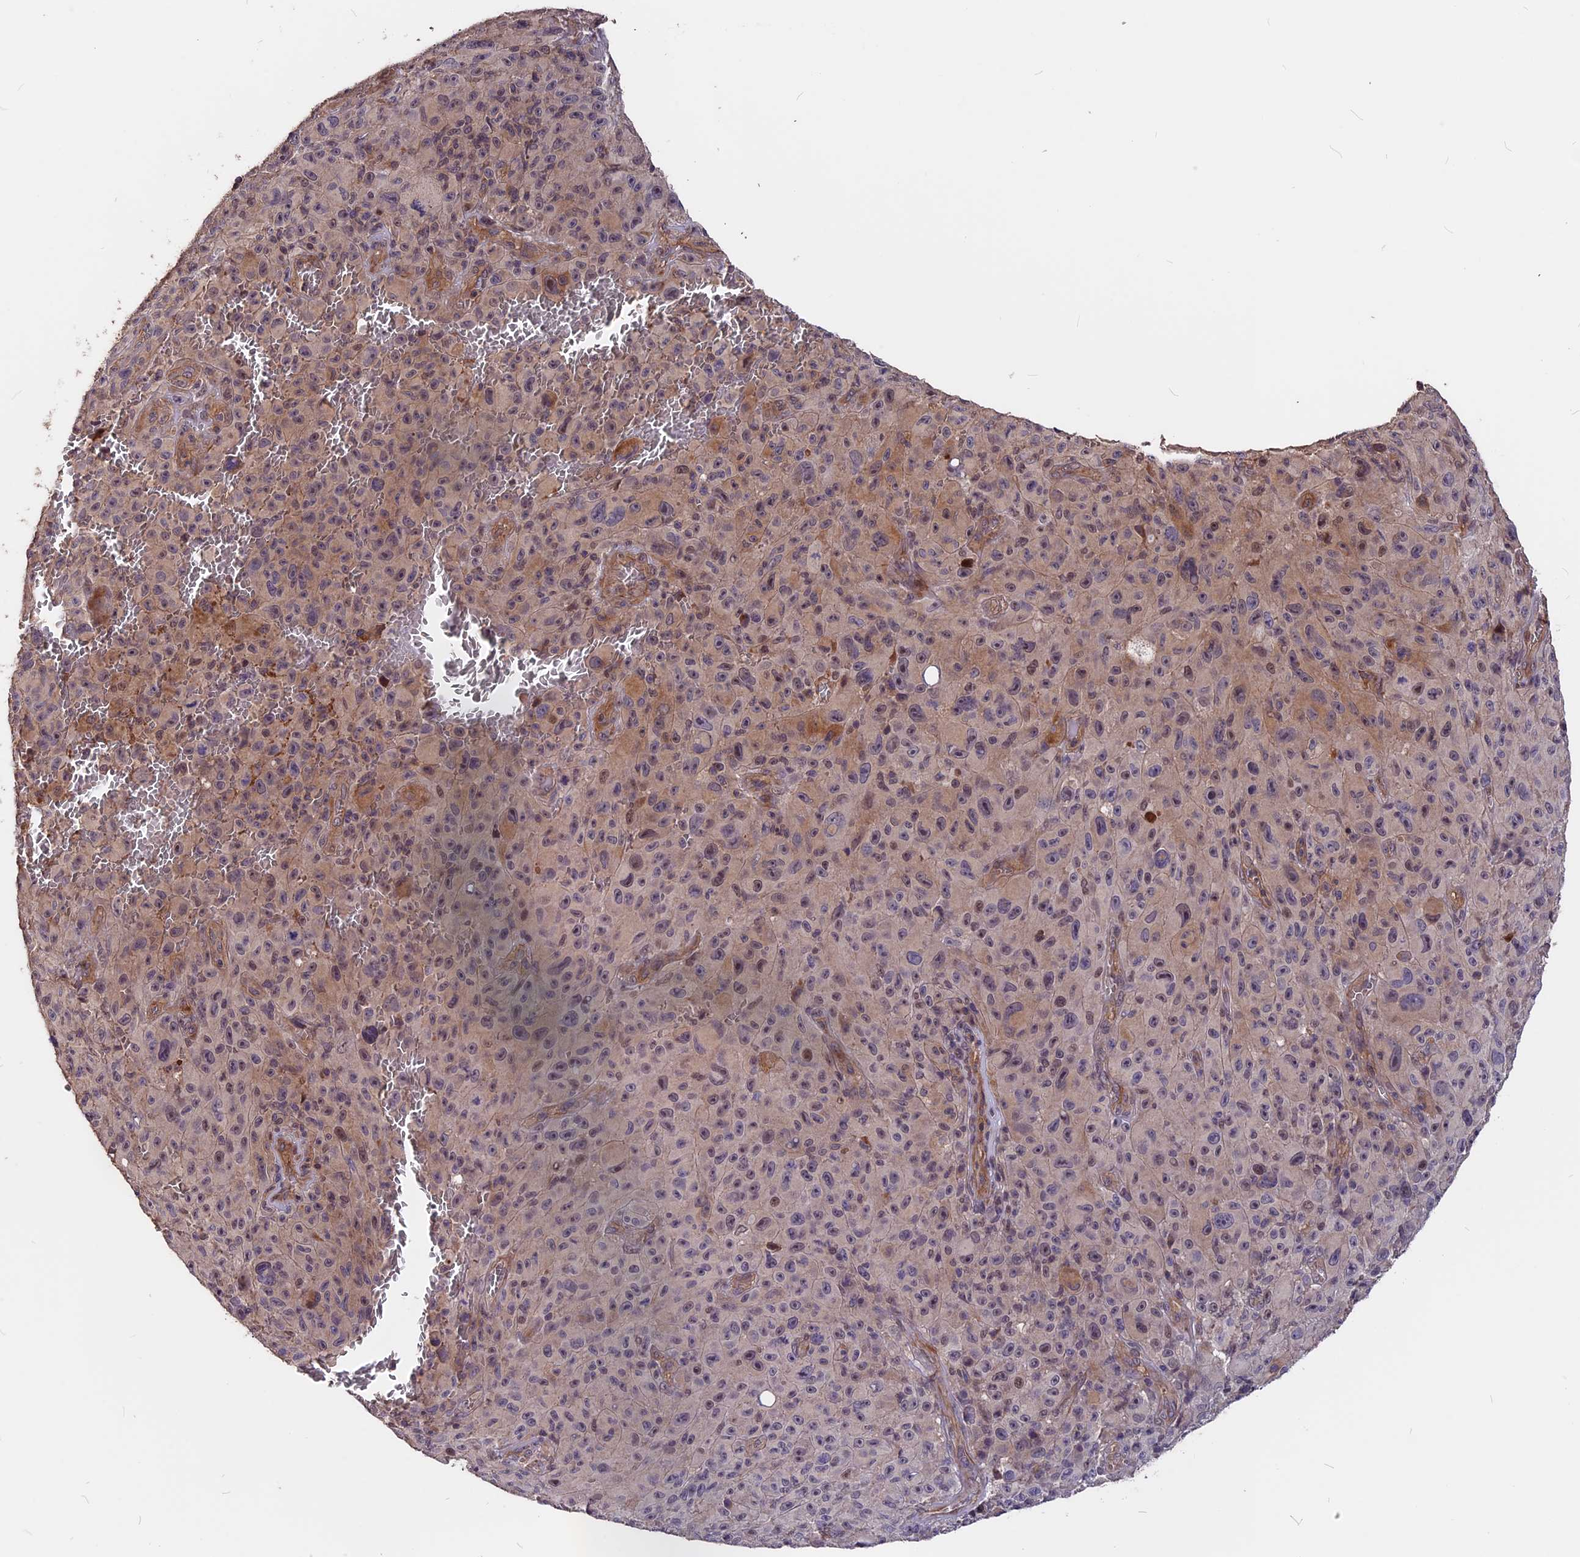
{"staining": {"intensity": "weak", "quantity": "<25%", "location": "cytoplasmic/membranous,nuclear"}, "tissue": "melanoma", "cell_type": "Tumor cells", "image_type": "cancer", "snomed": [{"axis": "morphology", "description": "Malignant melanoma, NOS"}, {"axis": "topography", "description": "Skin"}], "caption": "Immunohistochemistry image of neoplastic tissue: malignant melanoma stained with DAB displays no significant protein positivity in tumor cells.", "gene": "ZC3H10", "patient": {"sex": "female", "age": 82}}